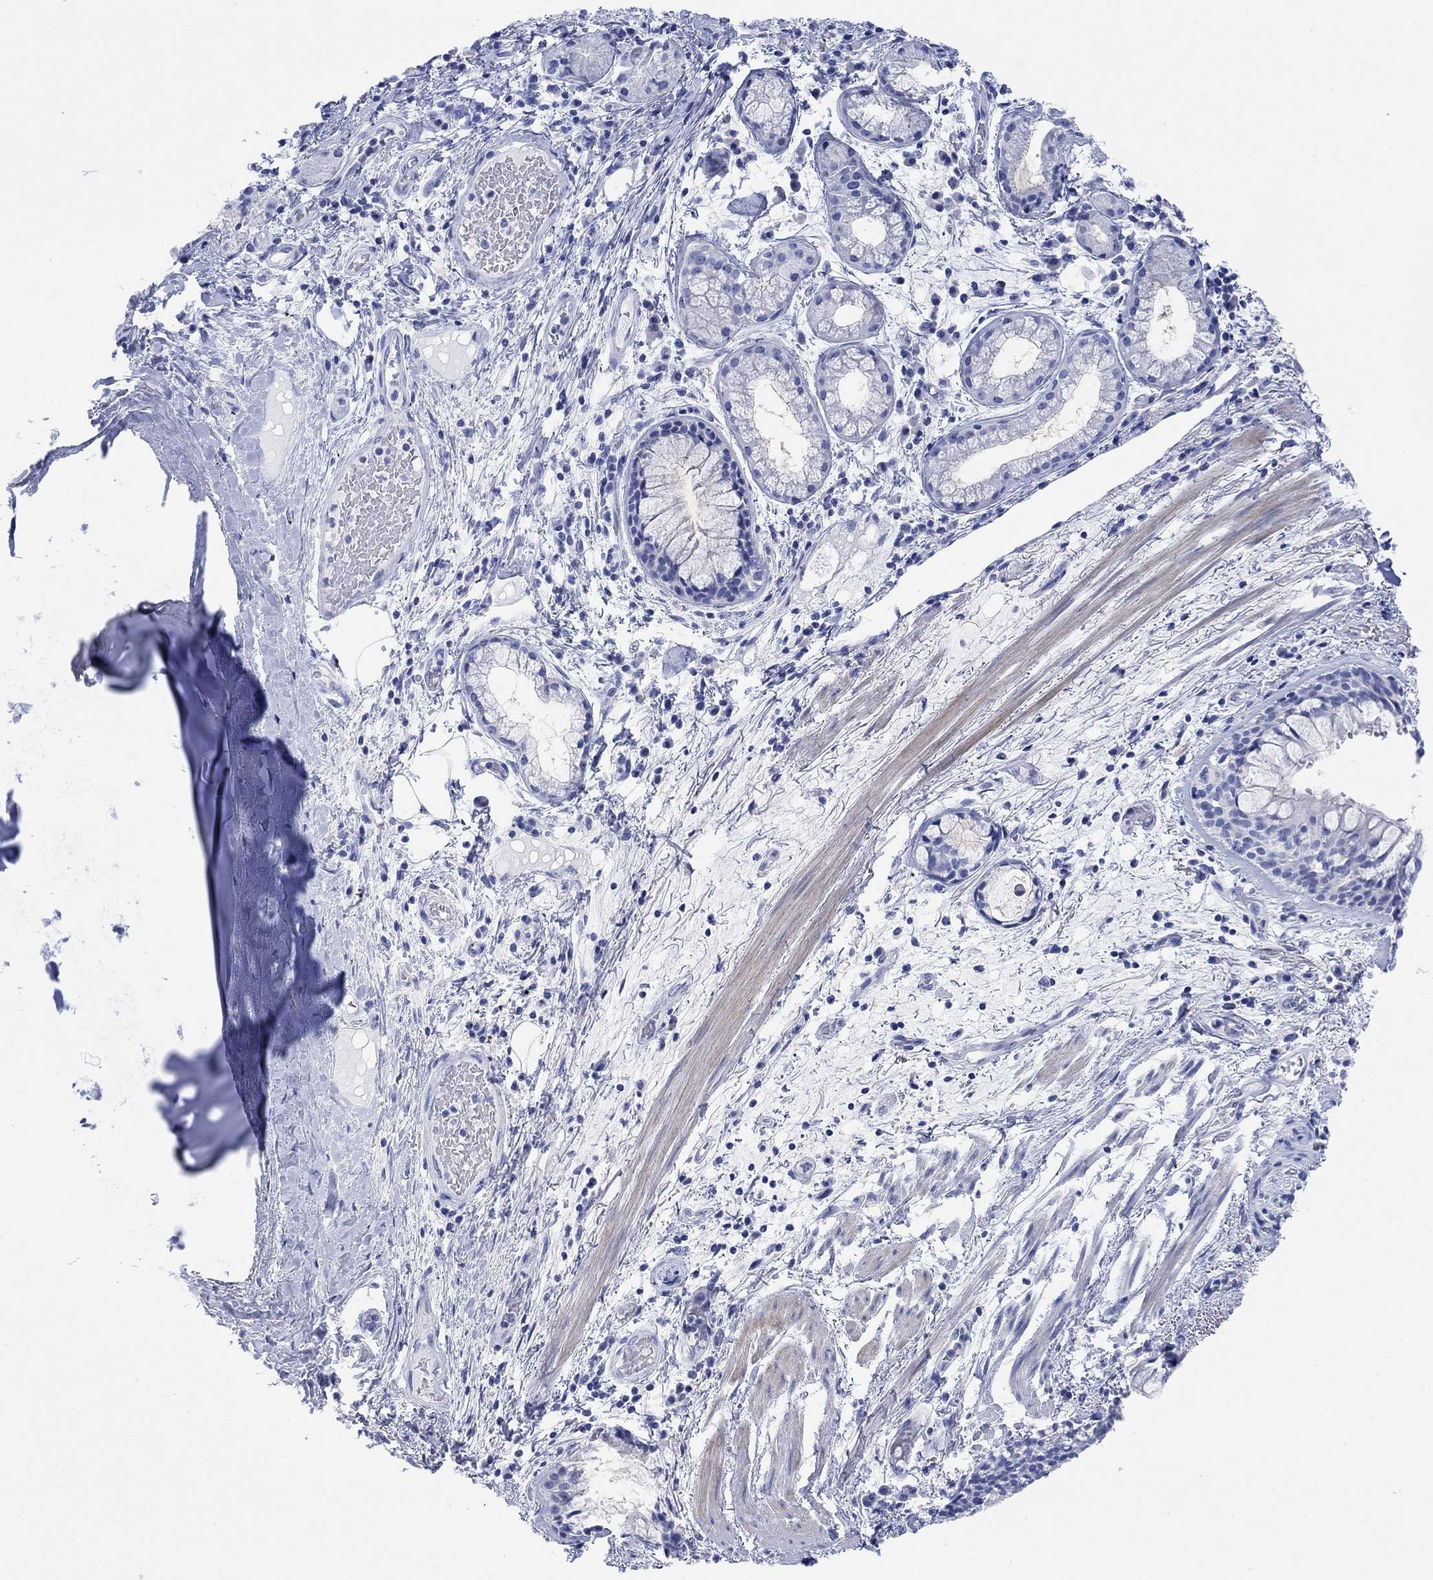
{"staining": {"intensity": "negative", "quantity": "none", "location": "none"}, "tissue": "bronchus", "cell_type": "Respiratory epithelial cells", "image_type": "normal", "snomed": [{"axis": "morphology", "description": "Normal tissue, NOS"}, {"axis": "topography", "description": "Bronchus"}, {"axis": "topography", "description": "Lung"}], "caption": "Immunohistochemistry (IHC) photomicrograph of benign bronchus: bronchus stained with DAB shows no significant protein expression in respiratory epithelial cells.", "gene": "XIRP2", "patient": {"sex": "female", "age": 57}}